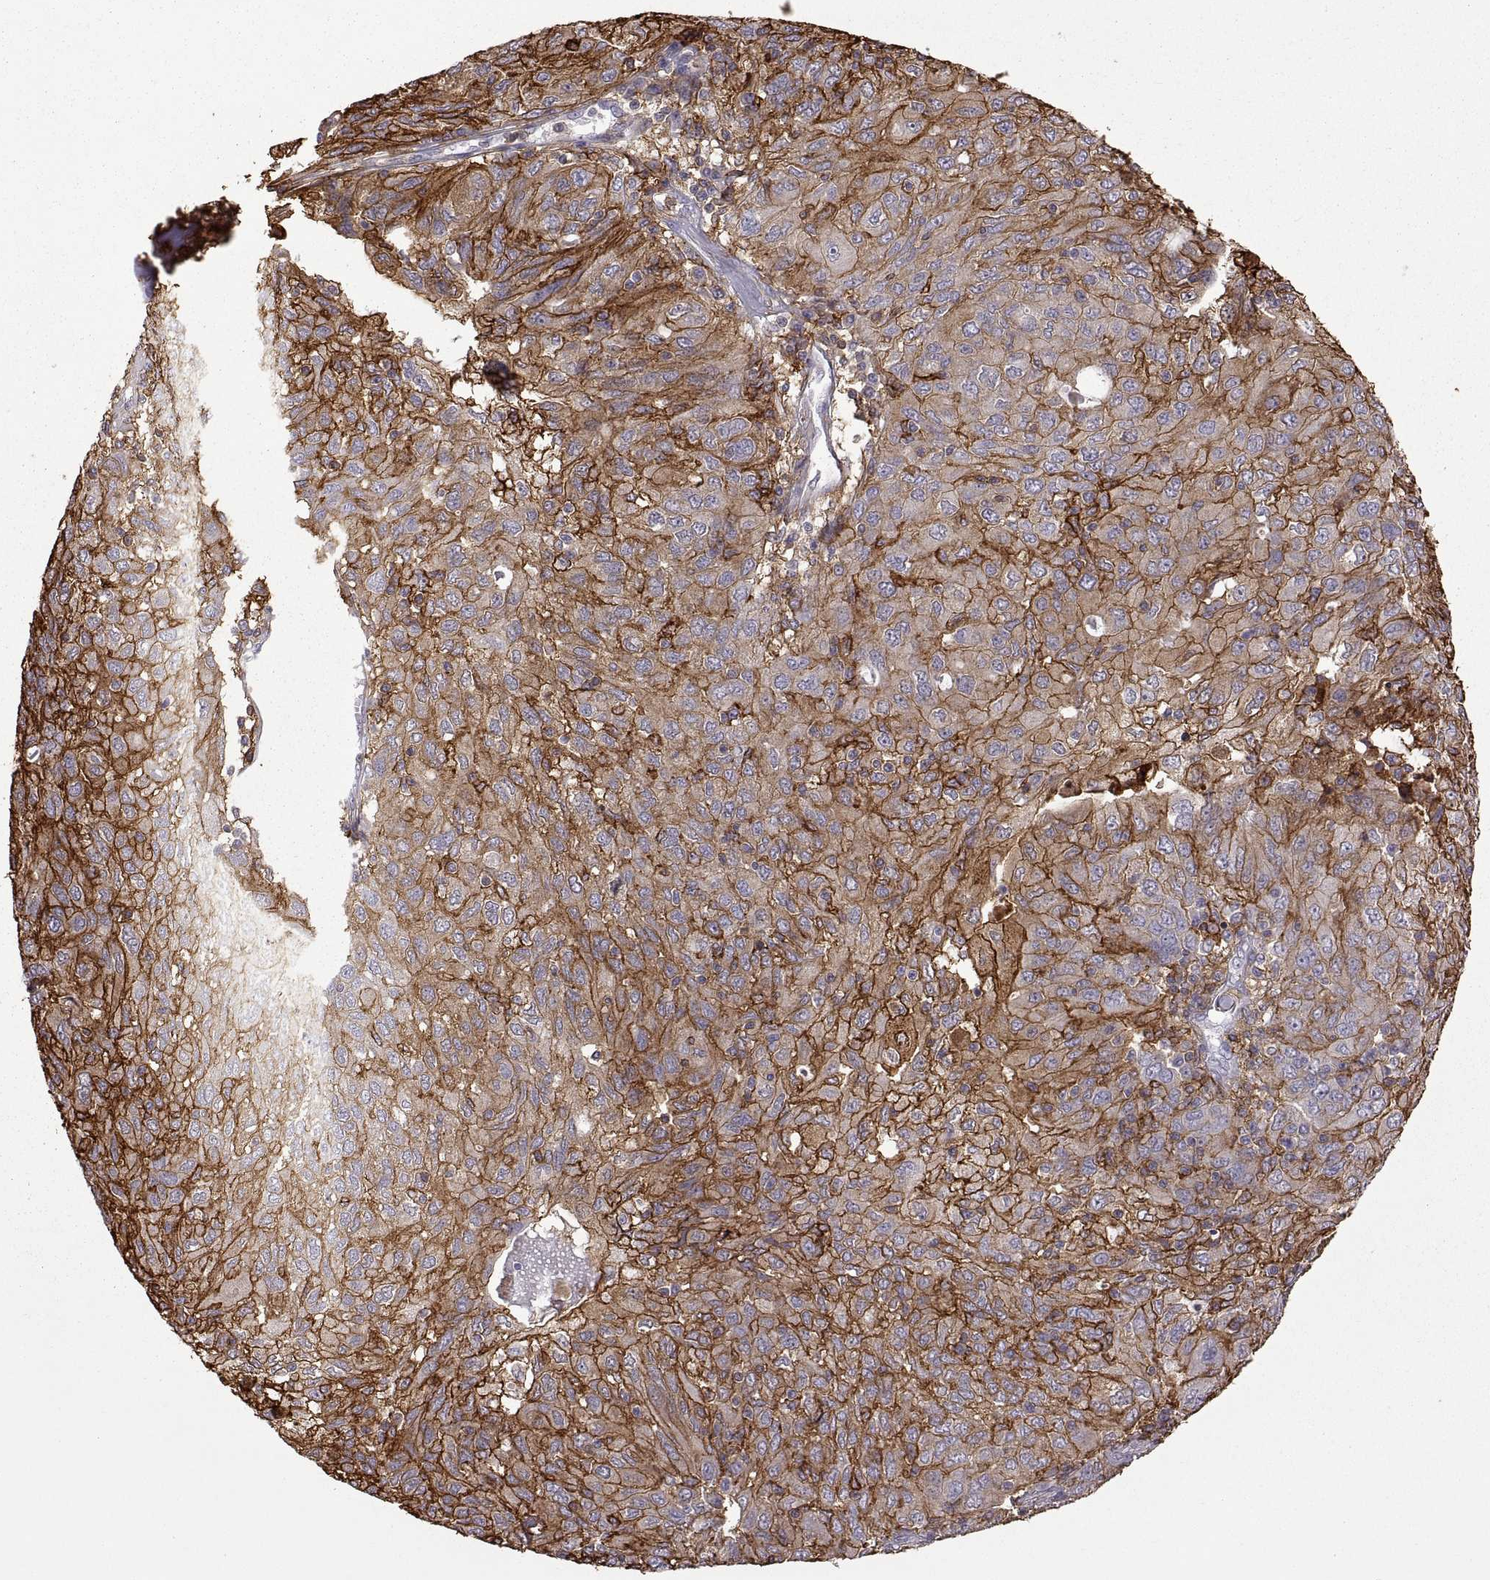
{"staining": {"intensity": "strong", "quantity": ">75%", "location": "cytoplasmic/membranous"}, "tissue": "ovarian cancer", "cell_type": "Tumor cells", "image_type": "cancer", "snomed": [{"axis": "morphology", "description": "Carcinoma, endometroid"}, {"axis": "topography", "description": "Ovary"}], "caption": "A histopathology image of ovarian cancer stained for a protein exhibits strong cytoplasmic/membranous brown staining in tumor cells.", "gene": "S100A10", "patient": {"sex": "female", "age": 50}}